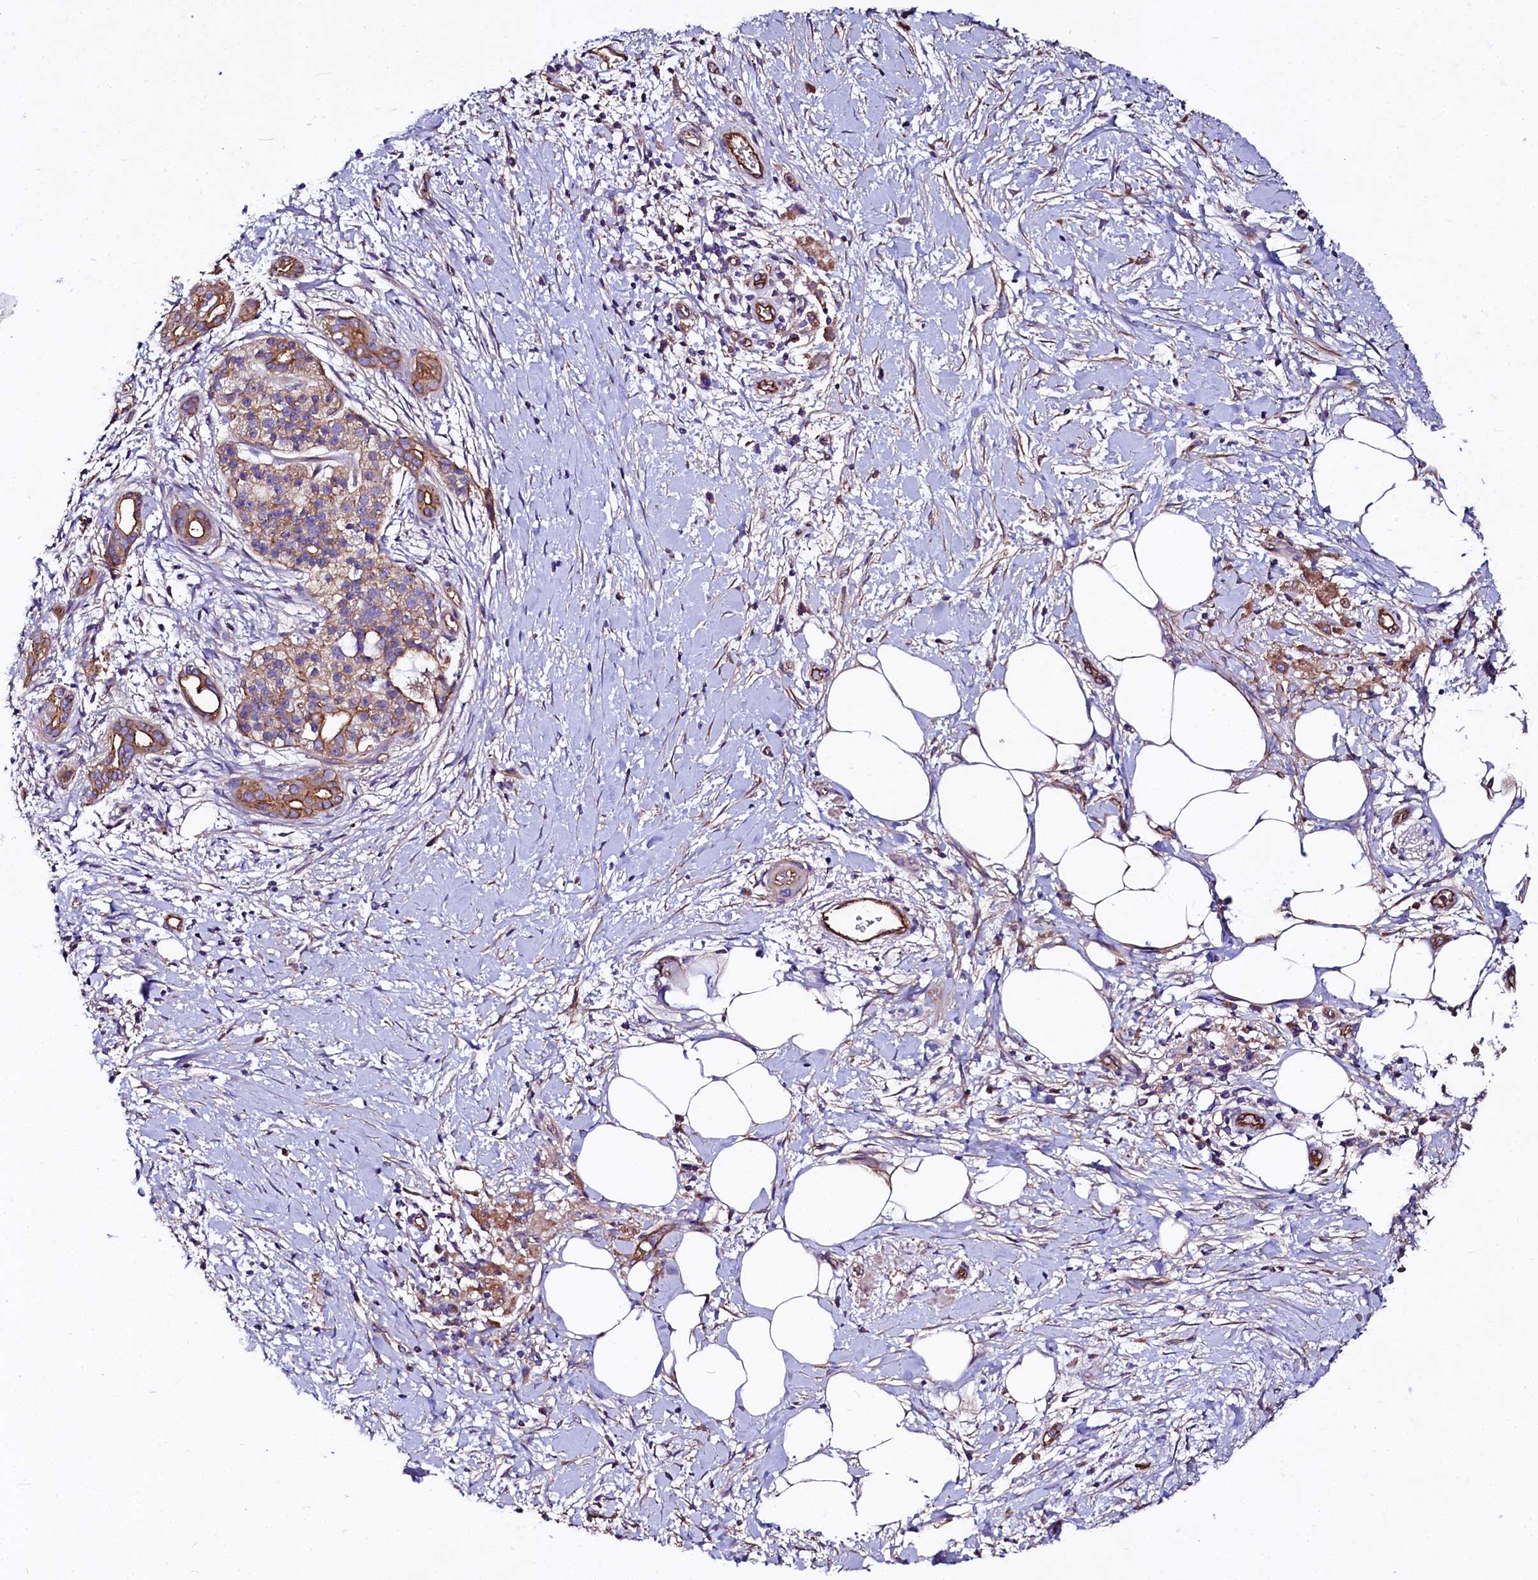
{"staining": {"intensity": "moderate", "quantity": ">75%", "location": "cytoplasmic/membranous"}, "tissue": "pancreatic cancer", "cell_type": "Tumor cells", "image_type": "cancer", "snomed": [{"axis": "morphology", "description": "Adenocarcinoma, NOS"}, {"axis": "topography", "description": "Pancreas"}], "caption": "Protein analysis of pancreatic cancer (adenocarcinoma) tissue displays moderate cytoplasmic/membranous positivity in about >75% of tumor cells. Ihc stains the protein of interest in brown and the nuclei are stained blue.", "gene": "FCHSD2", "patient": {"sex": "male", "age": 58}}